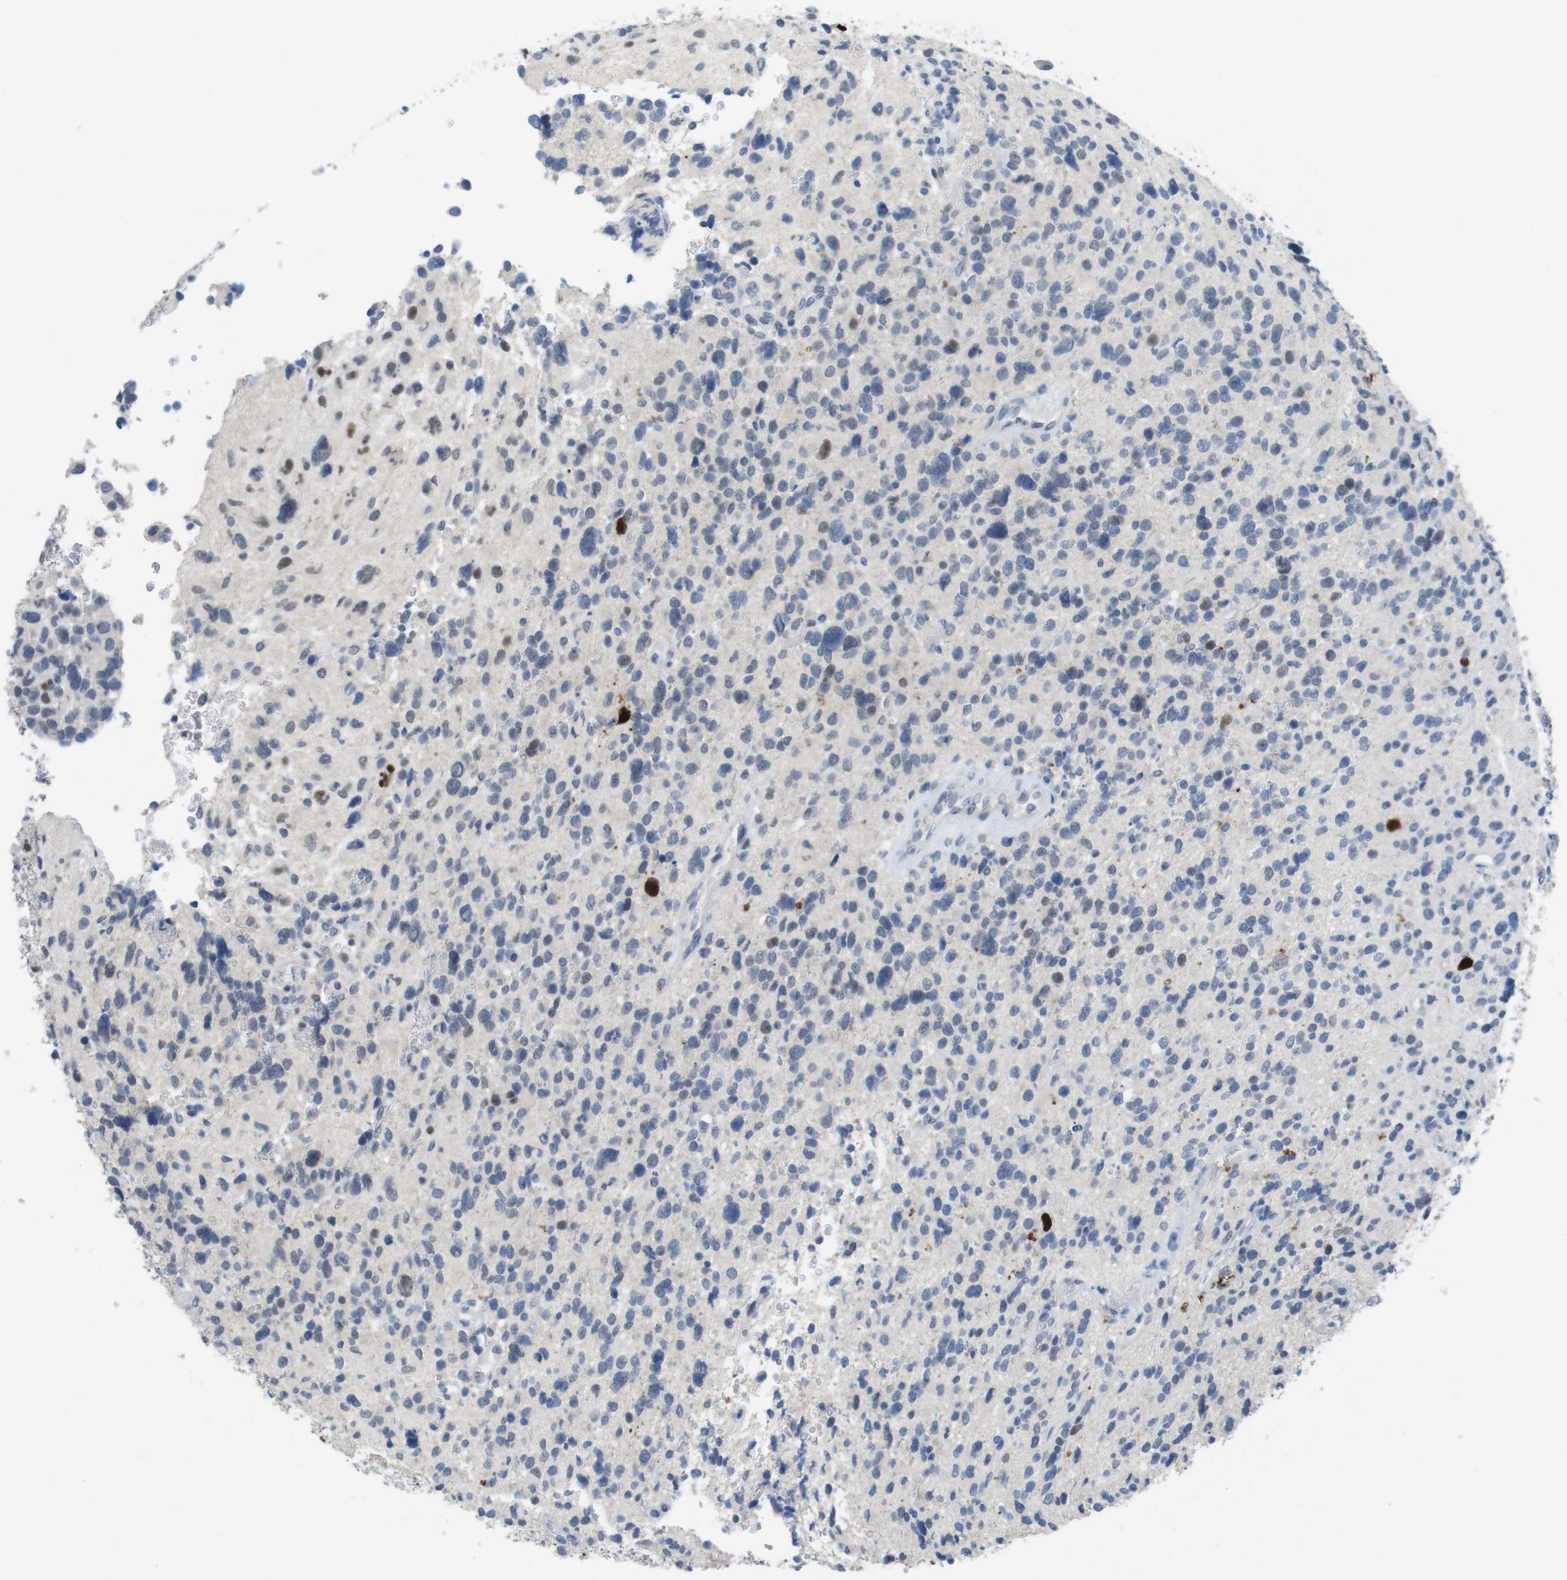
{"staining": {"intensity": "strong", "quantity": "<25%", "location": "nuclear"}, "tissue": "glioma", "cell_type": "Tumor cells", "image_type": "cancer", "snomed": [{"axis": "morphology", "description": "Glioma, malignant, High grade"}, {"axis": "topography", "description": "Brain"}], "caption": "There is medium levels of strong nuclear staining in tumor cells of malignant high-grade glioma, as demonstrated by immunohistochemical staining (brown color).", "gene": "KPNA2", "patient": {"sex": "male", "age": 48}}